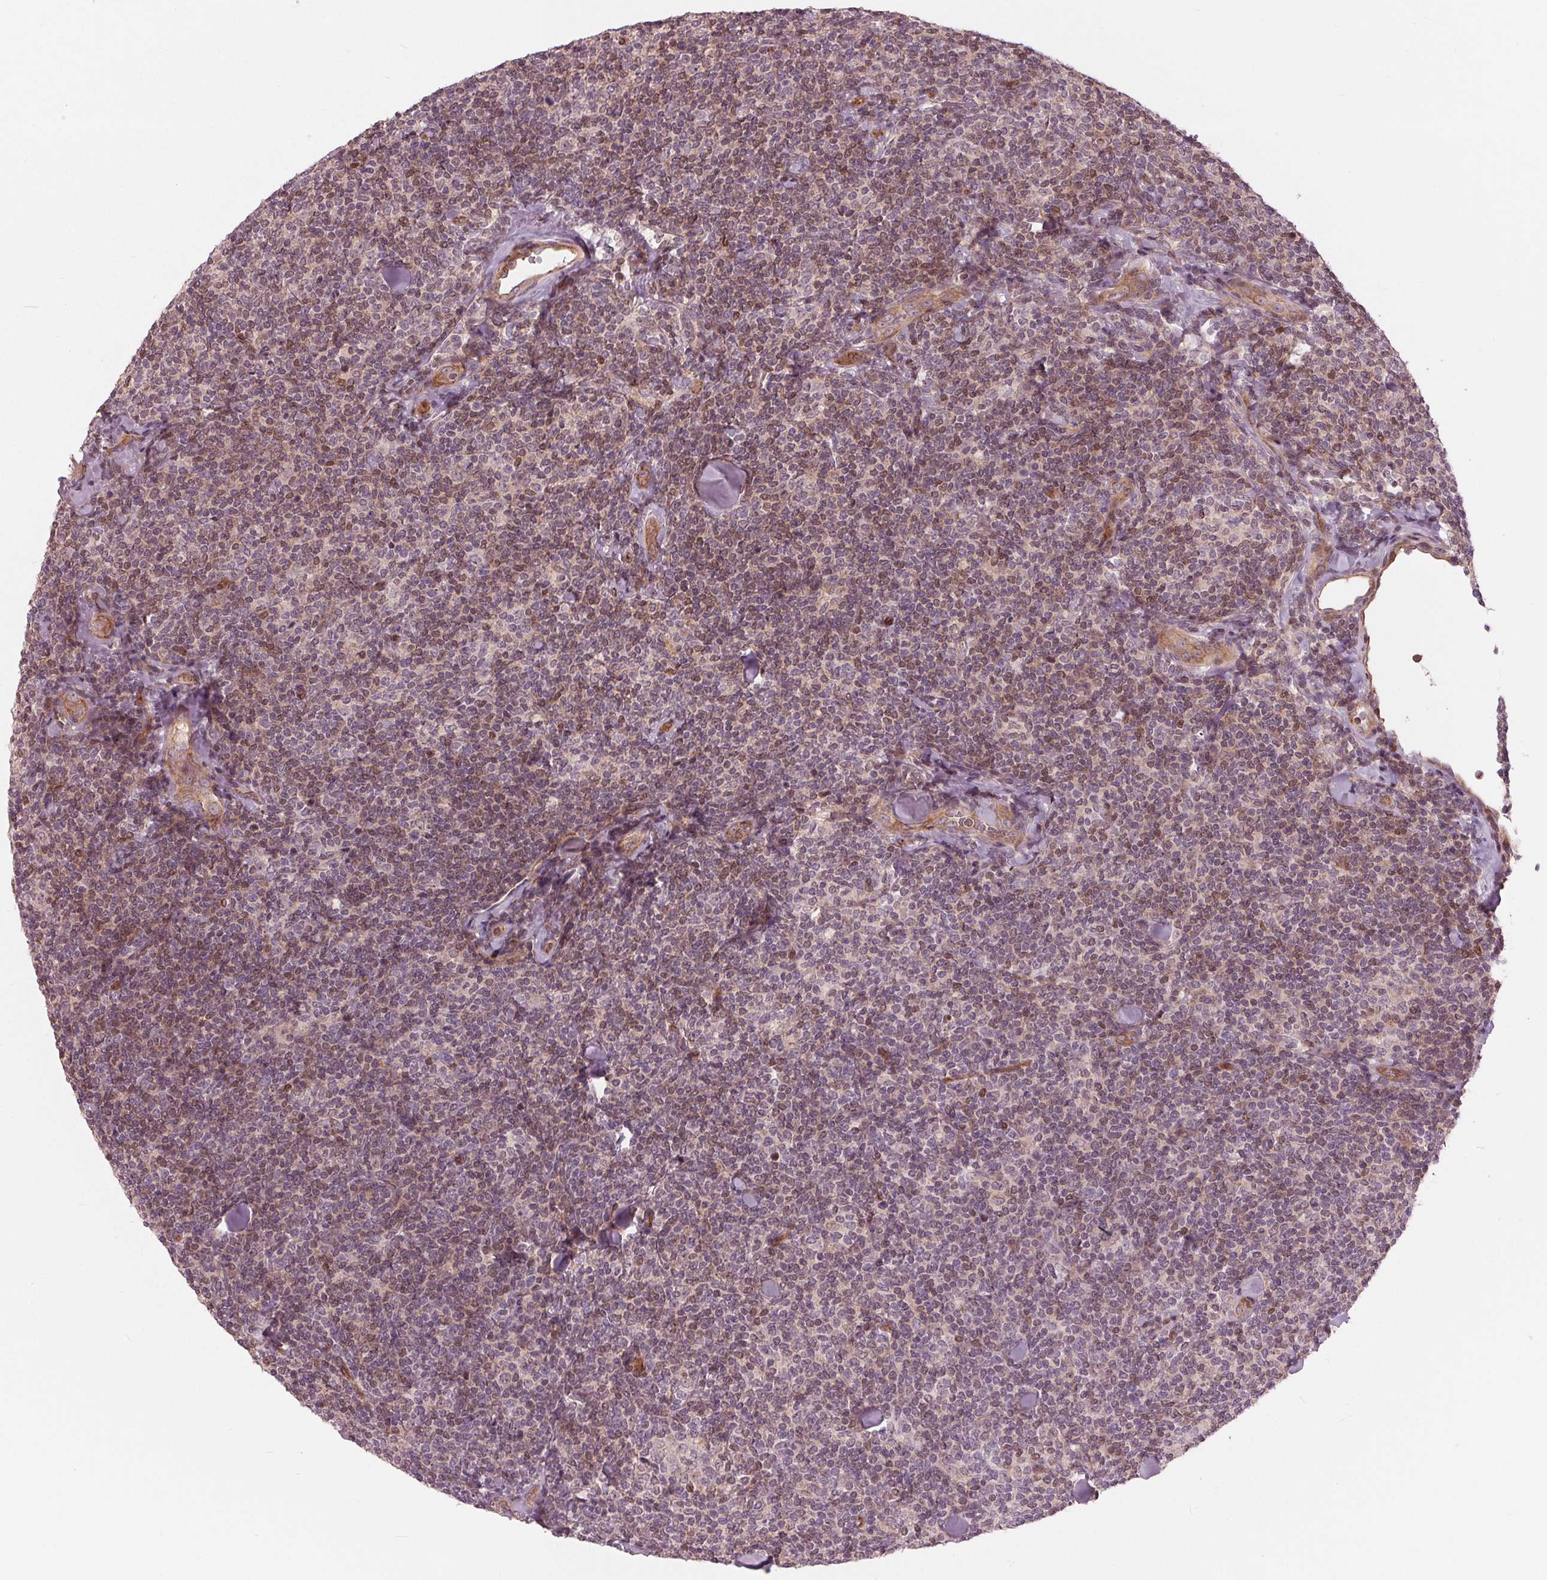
{"staining": {"intensity": "weak", "quantity": "<25%", "location": "nuclear"}, "tissue": "lymphoma", "cell_type": "Tumor cells", "image_type": "cancer", "snomed": [{"axis": "morphology", "description": "Malignant lymphoma, non-Hodgkin's type, Low grade"}, {"axis": "topography", "description": "Lymph node"}], "caption": "Immunohistochemistry micrograph of human lymphoma stained for a protein (brown), which reveals no expression in tumor cells. (DAB IHC, high magnification).", "gene": "TXNIP", "patient": {"sex": "female", "age": 56}}